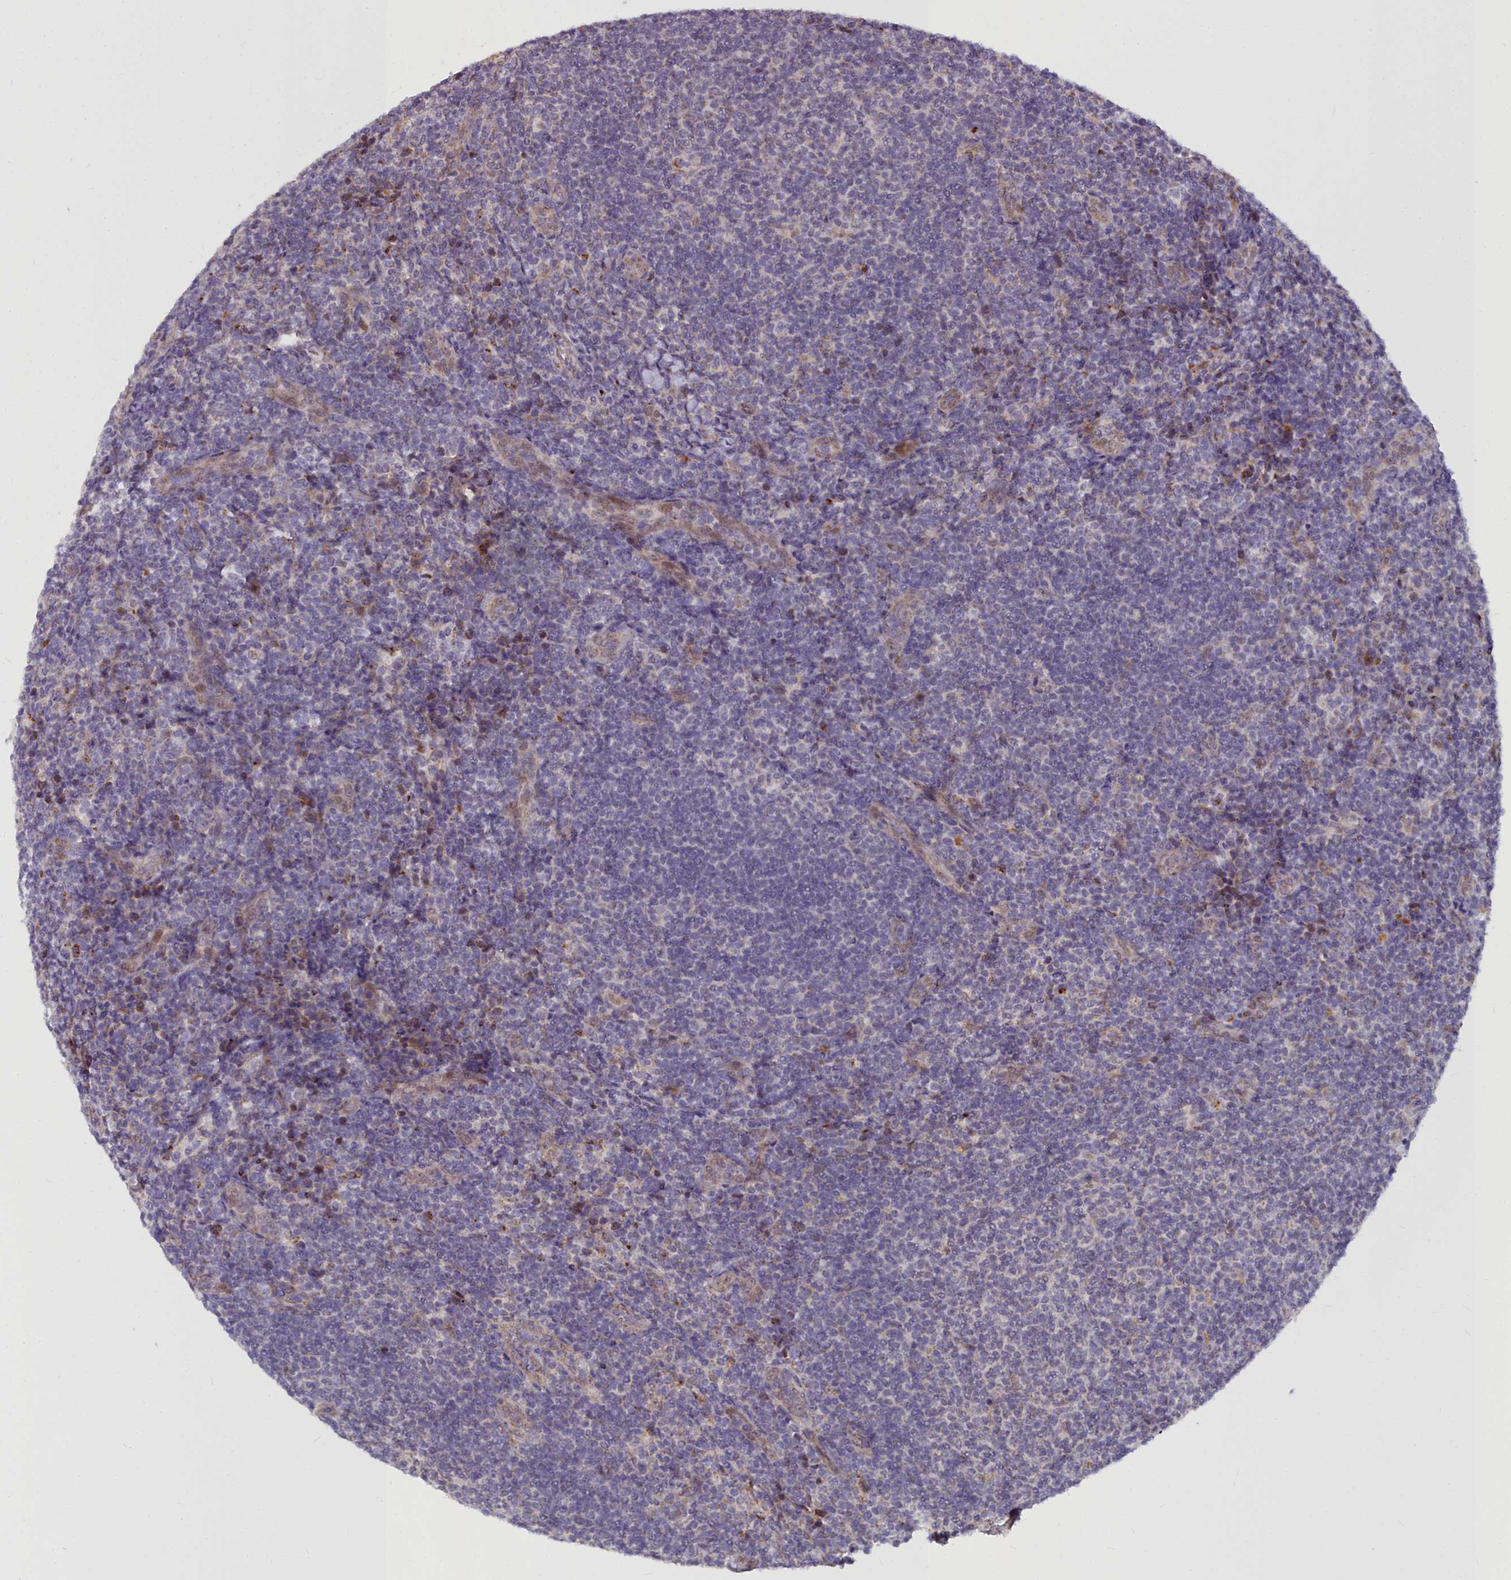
{"staining": {"intensity": "negative", "quantity": "none", "location": "none"}, "tissue": "lymphoma", "cell_type": "Tumor cells", "image_type": "cancer", "snomed": [{"axis": "morphology", "description": "Malignant lymphoma, non-Hodgkin's type, Low grade"}, {"axis": "topography", "description": "Lymph node"}], "caption": "The photomicrograph demonstrates no significant positivity in tumor cells of lymphoma.", "gene": "WDPCP", "patient": {"sex": "male", "age": 66}}